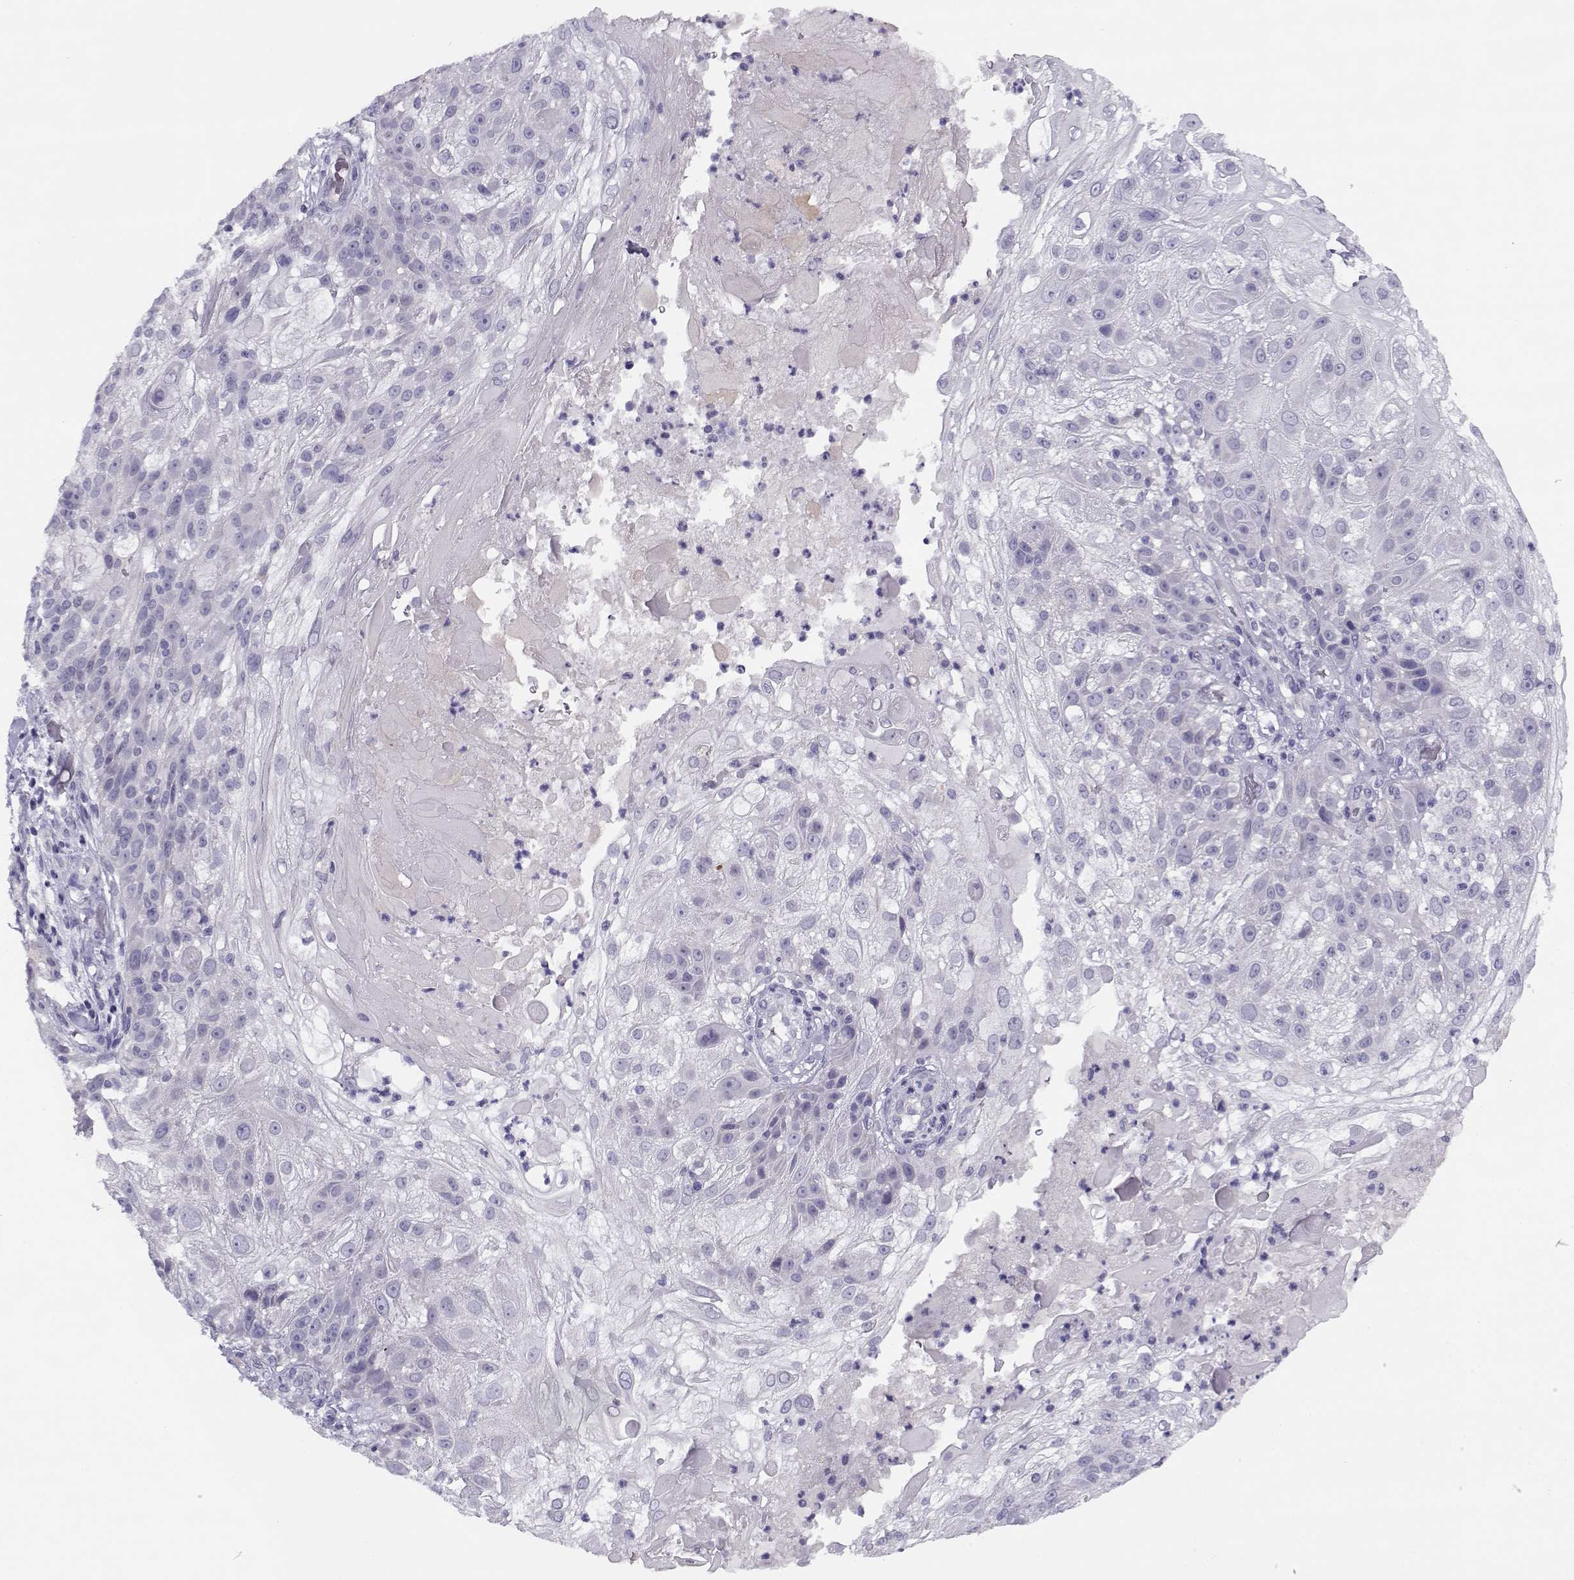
{"staining": {"intensity": "negative", "quantity": "none", "location": "none"}, "tissue": "skin cancer", "cell_type": "Tumor cells", "image_type": "cancer", "snomed": [{"axis": "morphology", "description": "Normal tissue, NOS"}, {"axis": "morphology", "description": "Squamous cell carcinoma, NOS"}, {"axis": "topography", "description": "Skin"}], "caption": "High magnification brightfield microscopy of skin cancer (squamous cell carcinoma) stained with DAB (brown) and counterstained with hematoxylin (blue): tumor cells show no significant staining.", "gene": "CFAP77", "patient": {"sex": "female", "age": 83}}